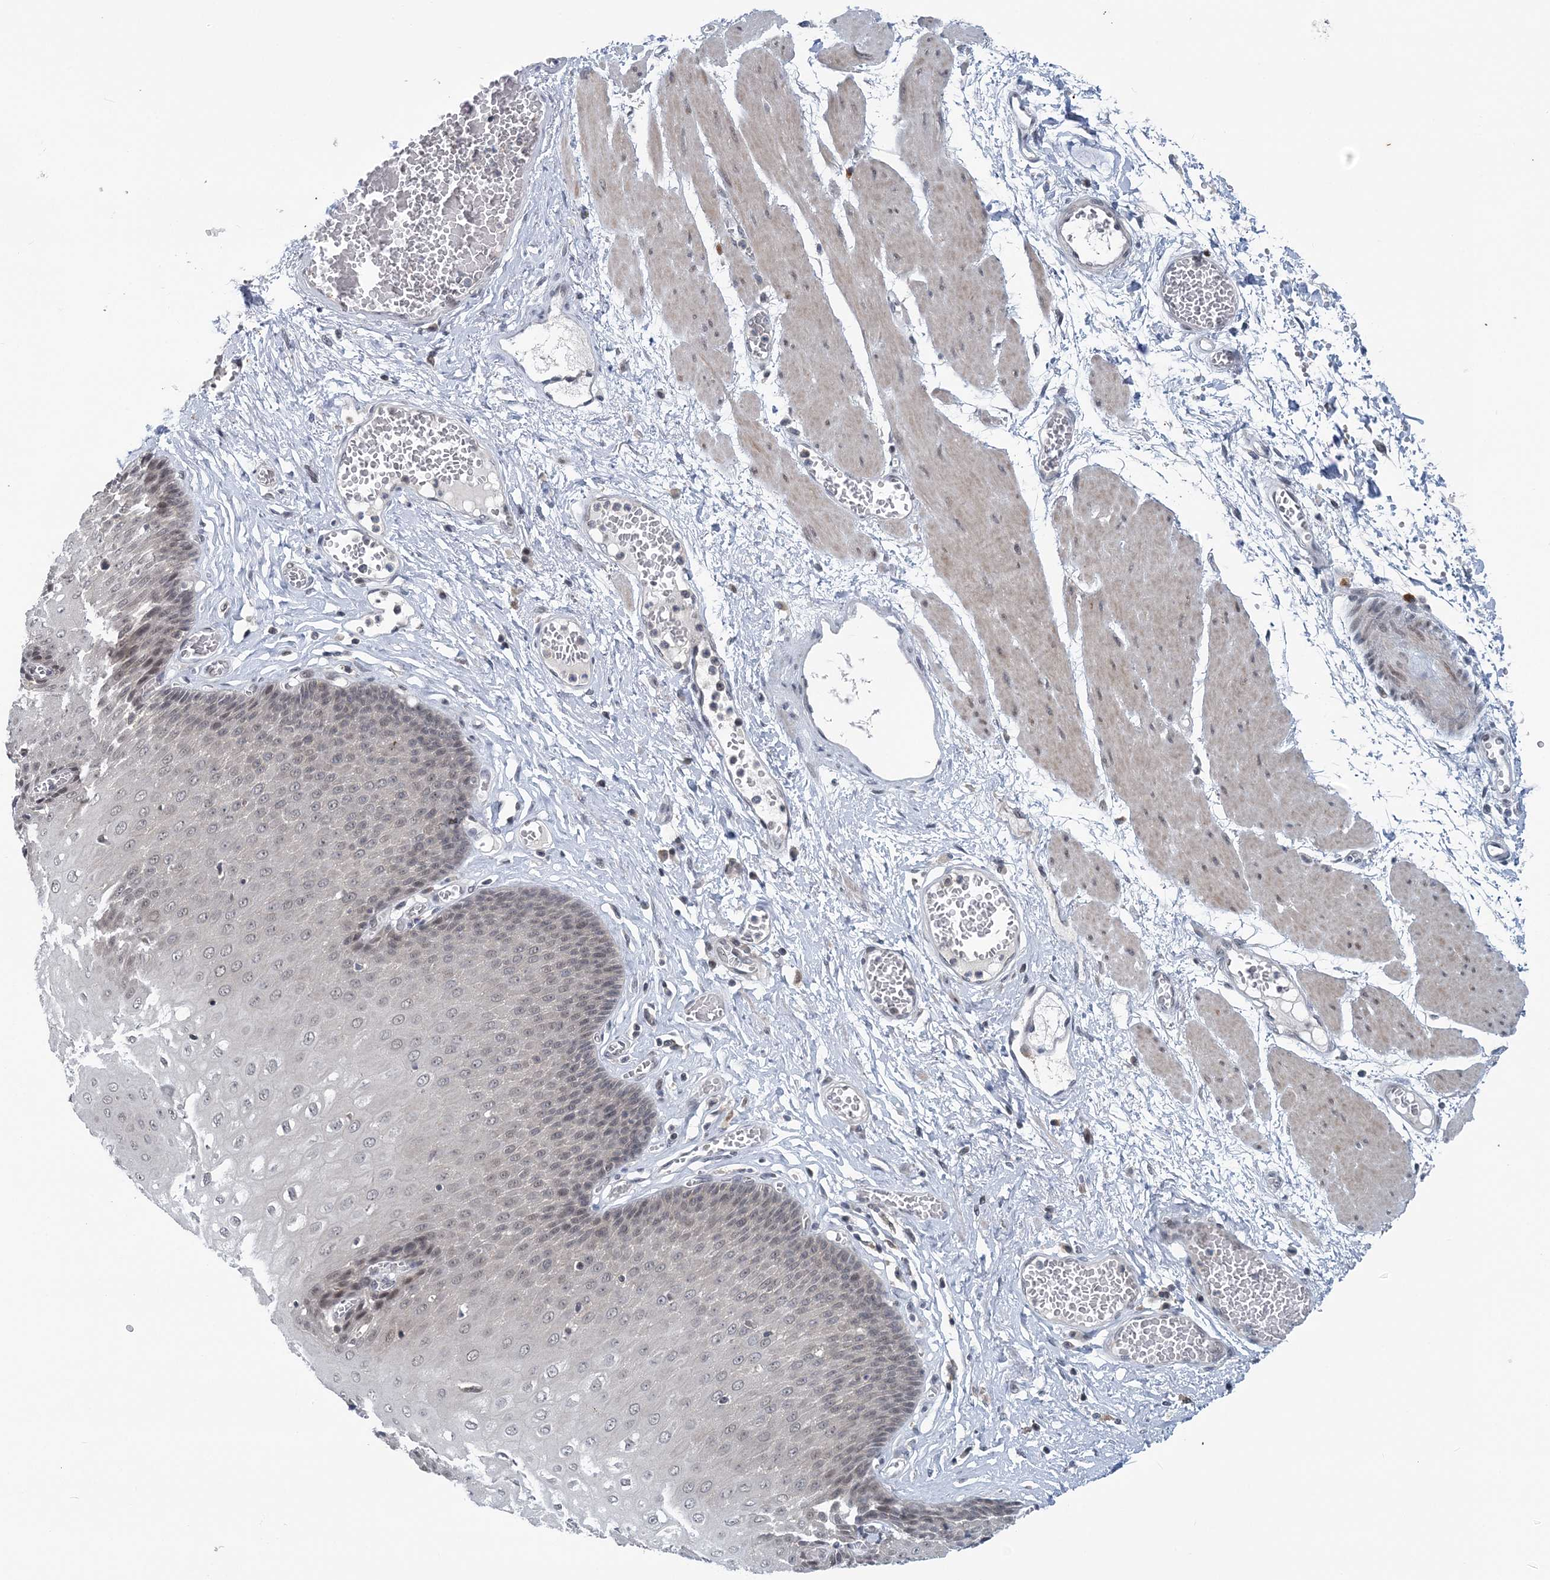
{"staining": {"intensity": "moderate", "quantity": "<25%", "location": "nuclear"}, "tissue": "esophagus", "cell_type": "Squamous epithelial cells", "image_type": "normal", "snomed": [{"axis": "morphology", "description": "Normal tissue, NOS"}, {"axis": "topography", "description": "Esophagus"}], "caption": "Benign esophagus shows moderate nuclear expression in about <25% of squamous epithelial cells, visualized by immunohistochemistry. Nuclei are stained in blue.", "gene": "HYCC2", "patient": {"sex": "male", "age": 60}}